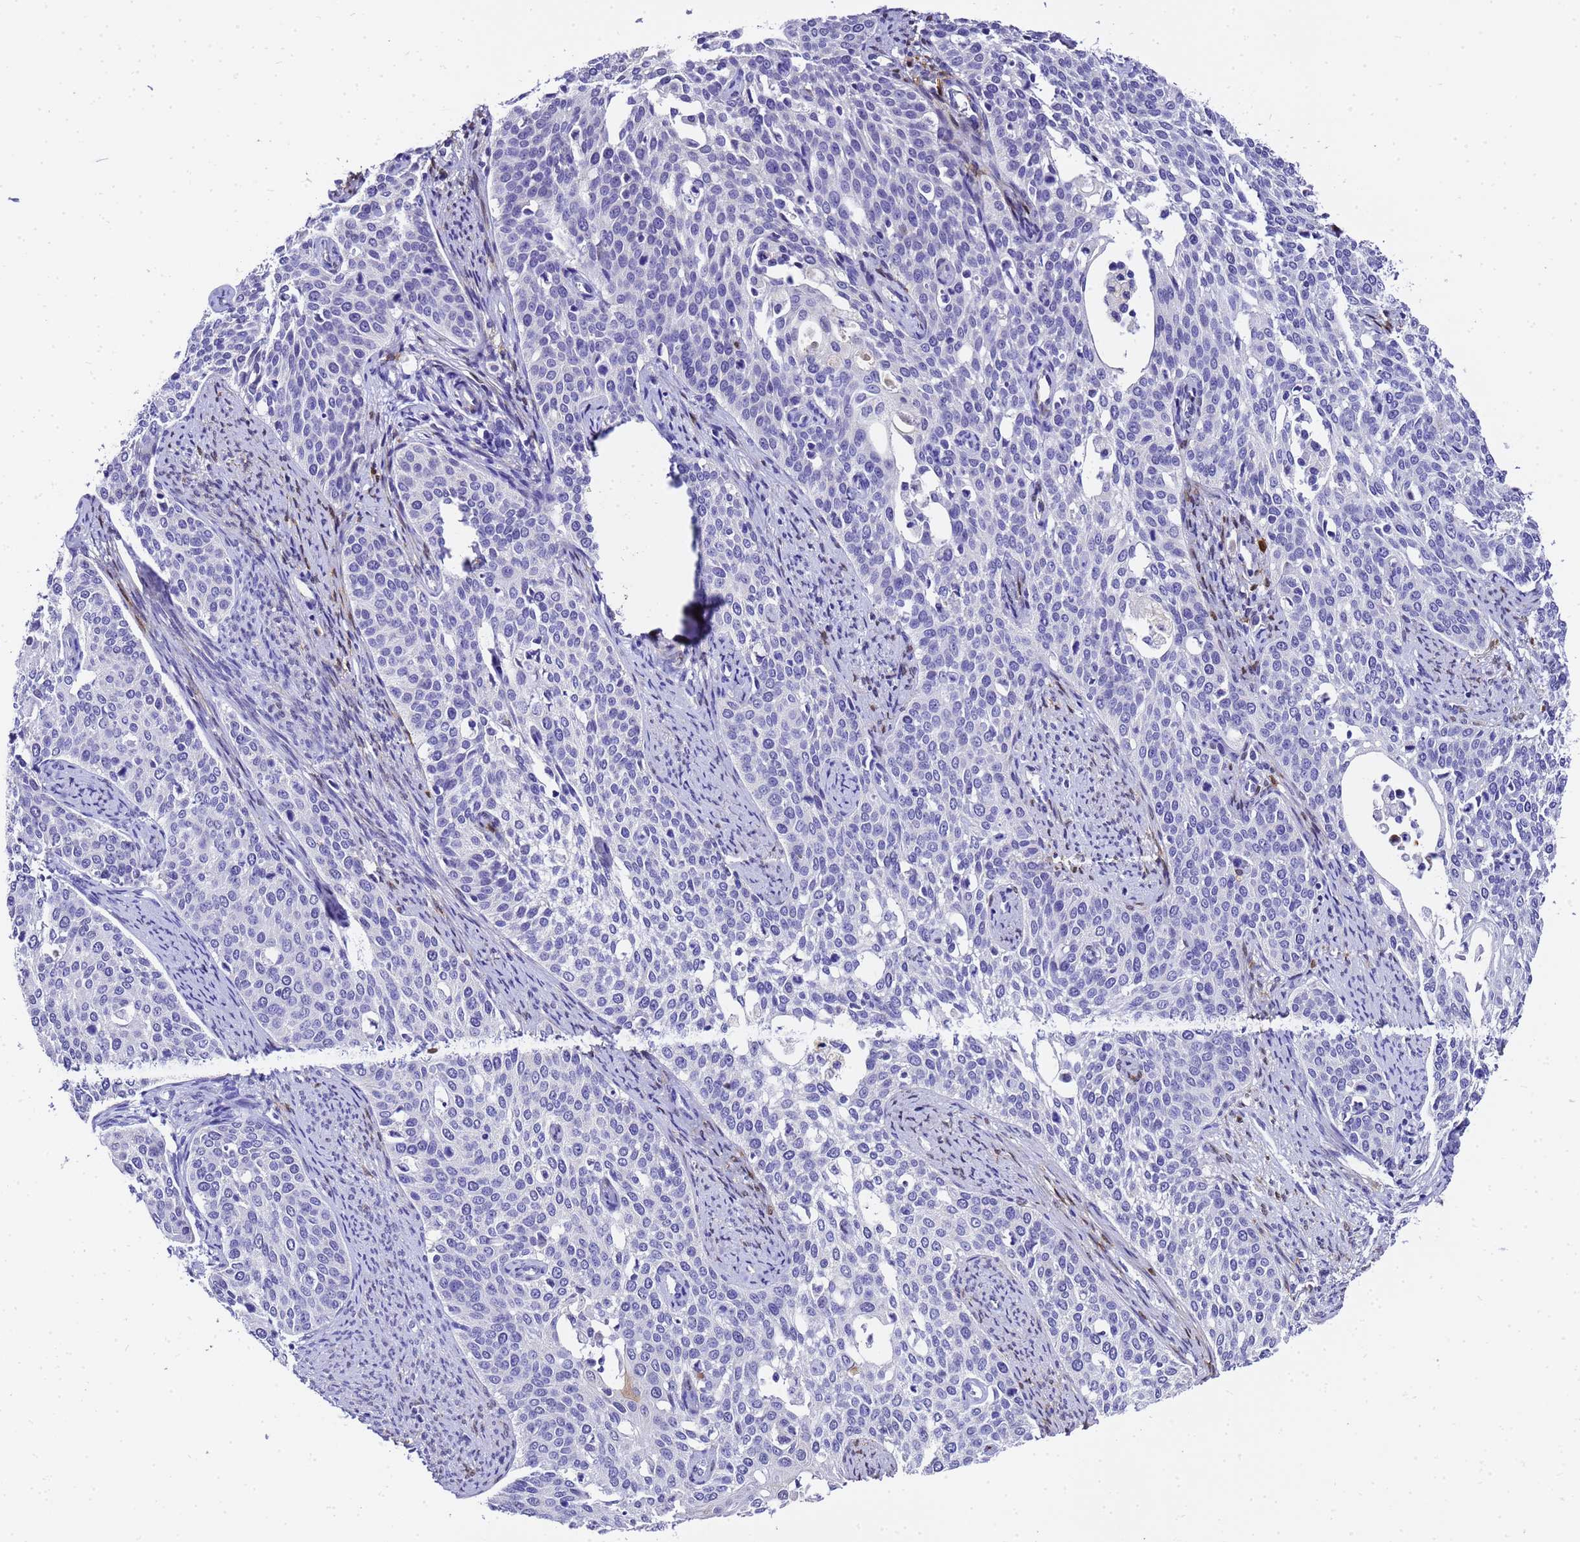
{"staining": {"intensity": "negative", "quantity": "none", "location": "none"}, "tissue": "cervical cancer", "cell_type": "Tumor cells", "image_type": "cancer", "snomed": [{"axis": "morphology", "description": "Squamous cell carcinoma, NOS"}, {"axis": "topography", "description": "Cervix"}], "caption": "Immunohistochemical staining of squamous cell carcinoma (cervical) exhibits no significant expression in tumor cells.", "gene": "HSPB6", "patient": {"sex": "female", "age": 44}}